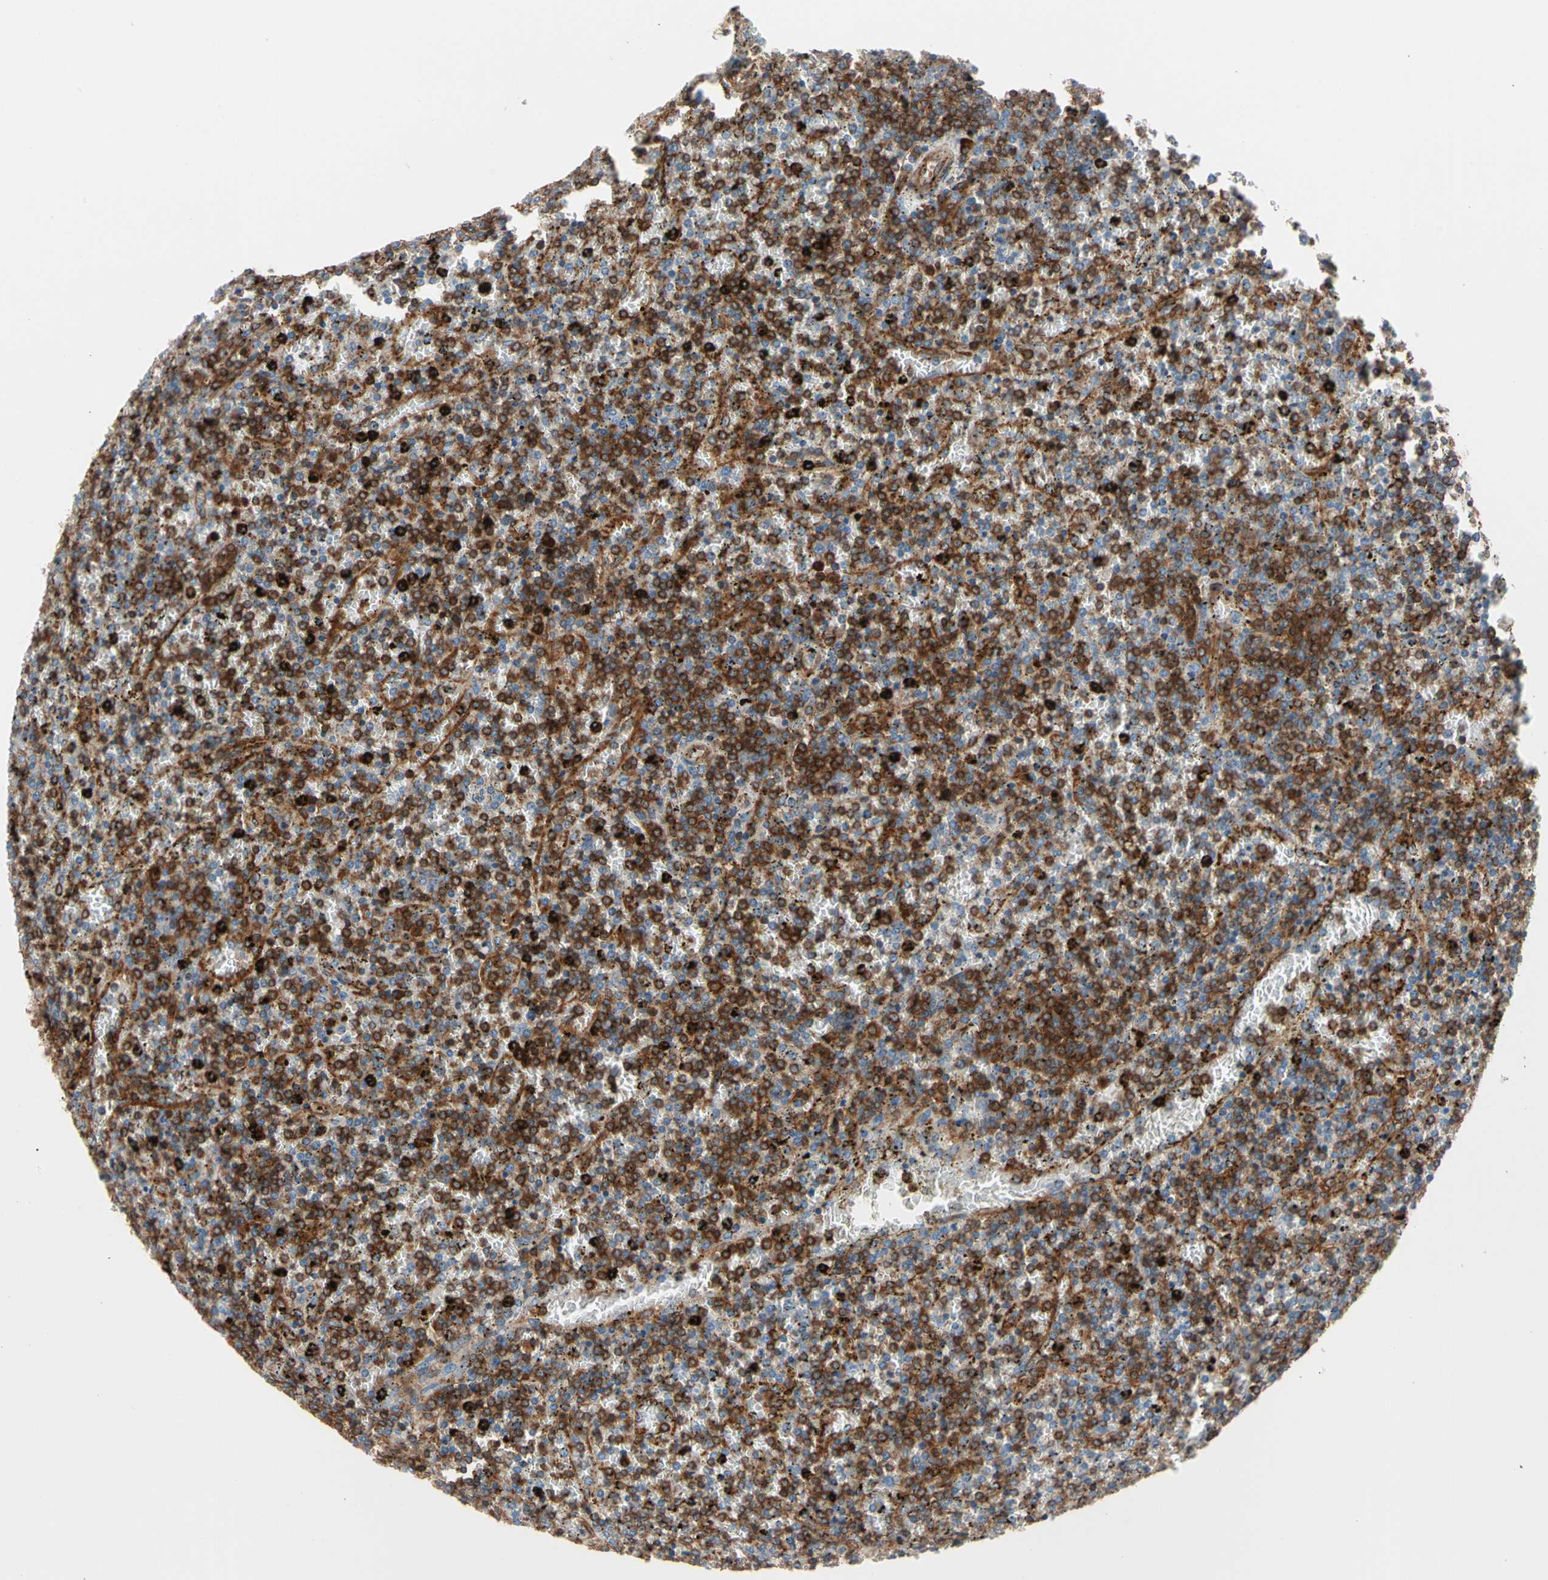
{"staining": {"intensity": "strong", "quantity": "<25%", "location": "cytoplasmic/membranous"}, "tissue": "lymphoma", "cell_type": "Tumor cells", "image_type": "cancer", "snomed": [{"axis": "morphology", "description": "Malignant lymphoma, non-Hodgkin's type, Low grade"}, {"axis": "topography", "description": "Spleen"}], "caption": "Malignant lymphoma, non-Hodgkin's type (low-grade) stained with a protein marker displays strong staining in tumor cells.", "gene": "ROCK1", "patient": {"sex": "female", "age": 77}}